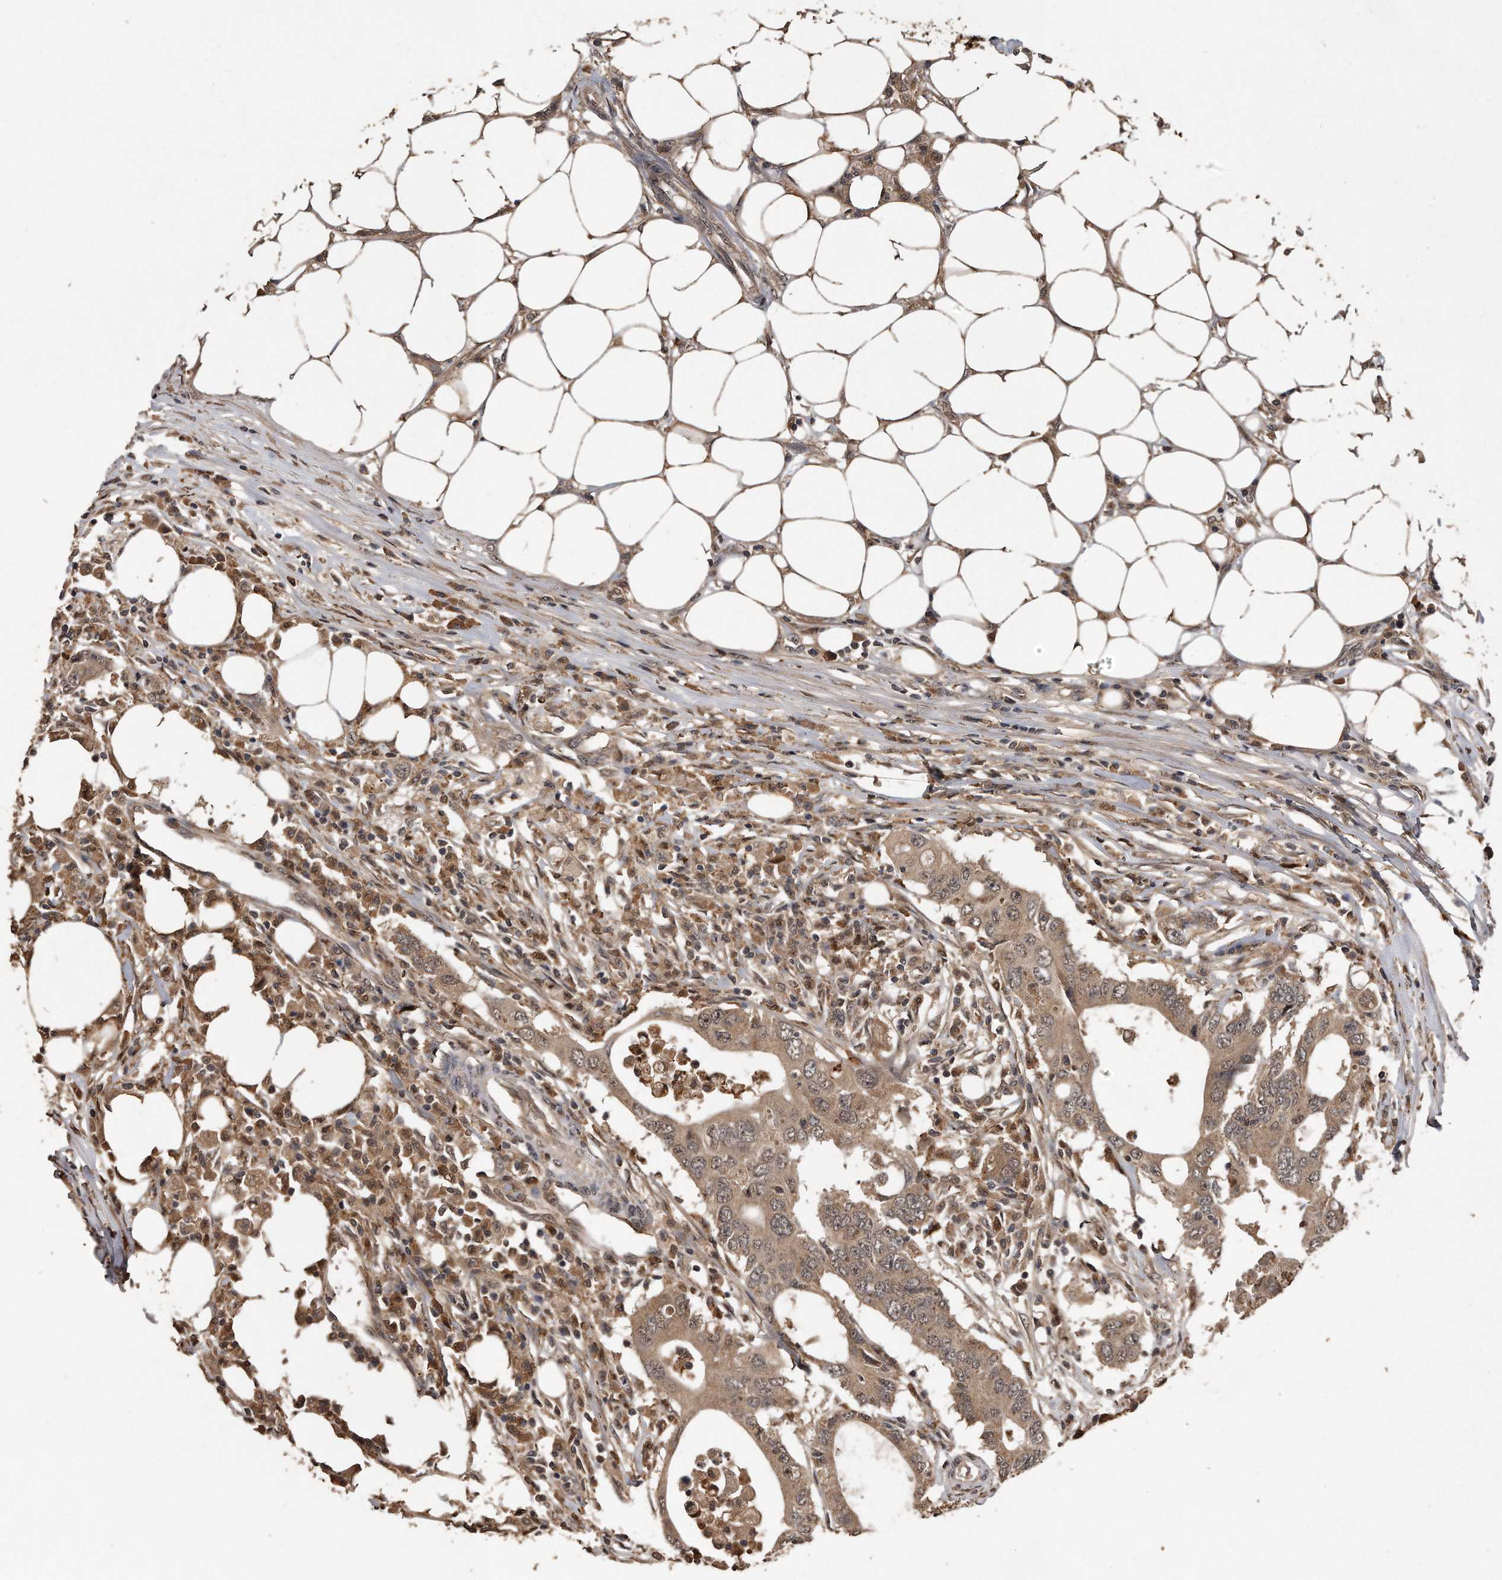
{"staining": {"intensity": "moderate", "quantity": ">75%", "location": "cytoplasmic/membranous,nuclear"}, "tissue": "colorectal cancer", "cell_type": "Tumor cells", "image_type": "cancer", "snomed": [{"axis": "morphology", "description": "Adenocarcinoma, NOS"}, {"axis": "topography", "description": "Colon"}], "caption": "Colorectal cancer (adenocarcinoma) stained with IHC shows moderate cytoplasmic/membranous and nuclear positivity in about >75% of tumor cells.", "gene": "PELO", "patient": {"sex": "male", "age": 71}}